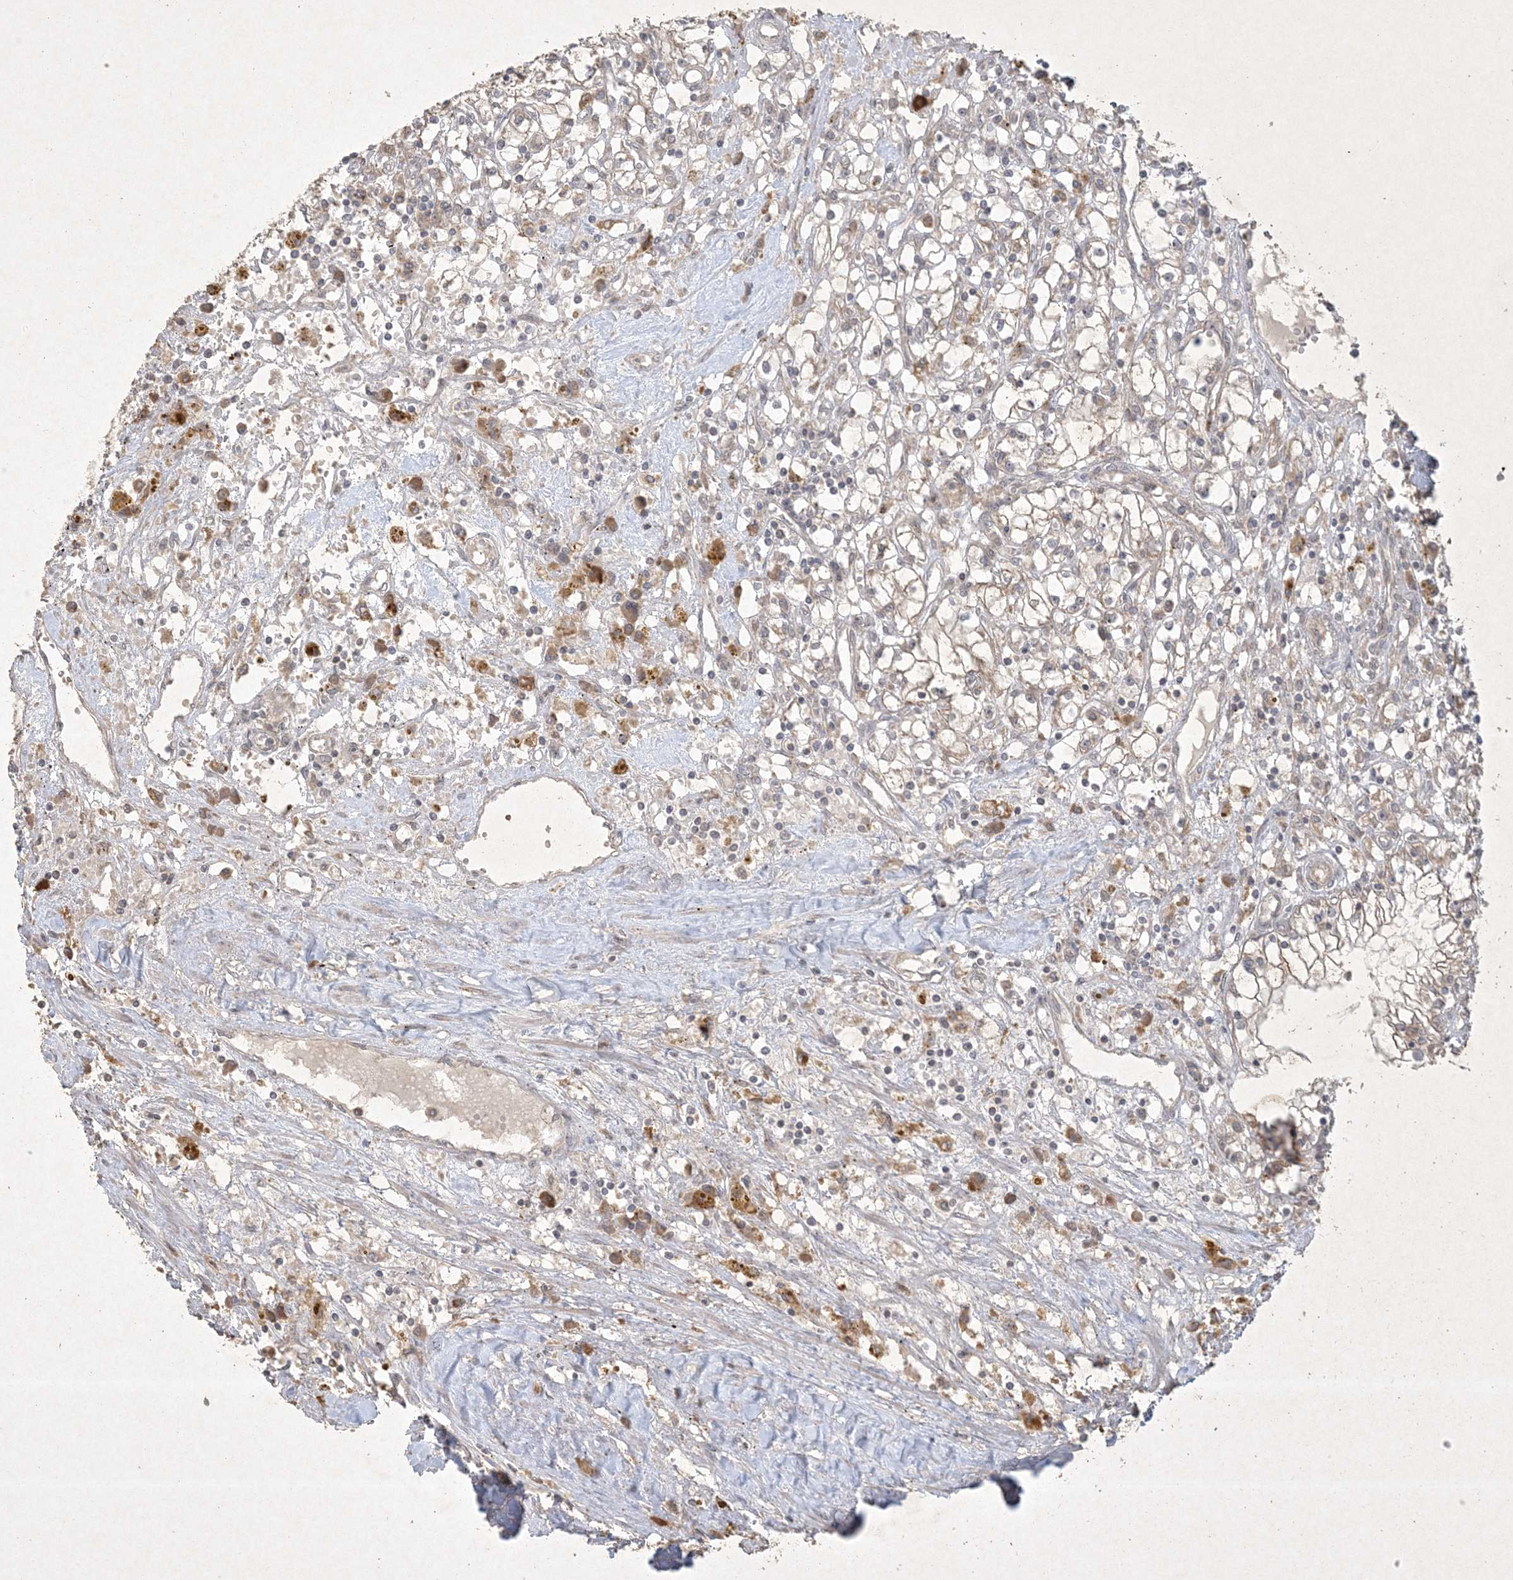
{"staining": {"intensity": "negative", "quantity": "none", "location": "none"}, "tissue": "renal cancer", "cell_type": "Tumor cells", "image_type": "cancer", "snomed": [{"axis": "morphology", "description": "Adenocarcinoma, NOS"}, {"axis": "topography", "description": "Kidney"}], "caption": "Immunohistochemistry (IHC) image of renal cancer stained for a protein (brown), which displays no positivity in tumor cells. Brightfield microscopy of immunohistochemistry (IHC) stained with DAB (brown) and hematoxylin (blue), captured at high magnification.", "gene": "NRBP2", "patient": {"sex": "male", "age": 56}}